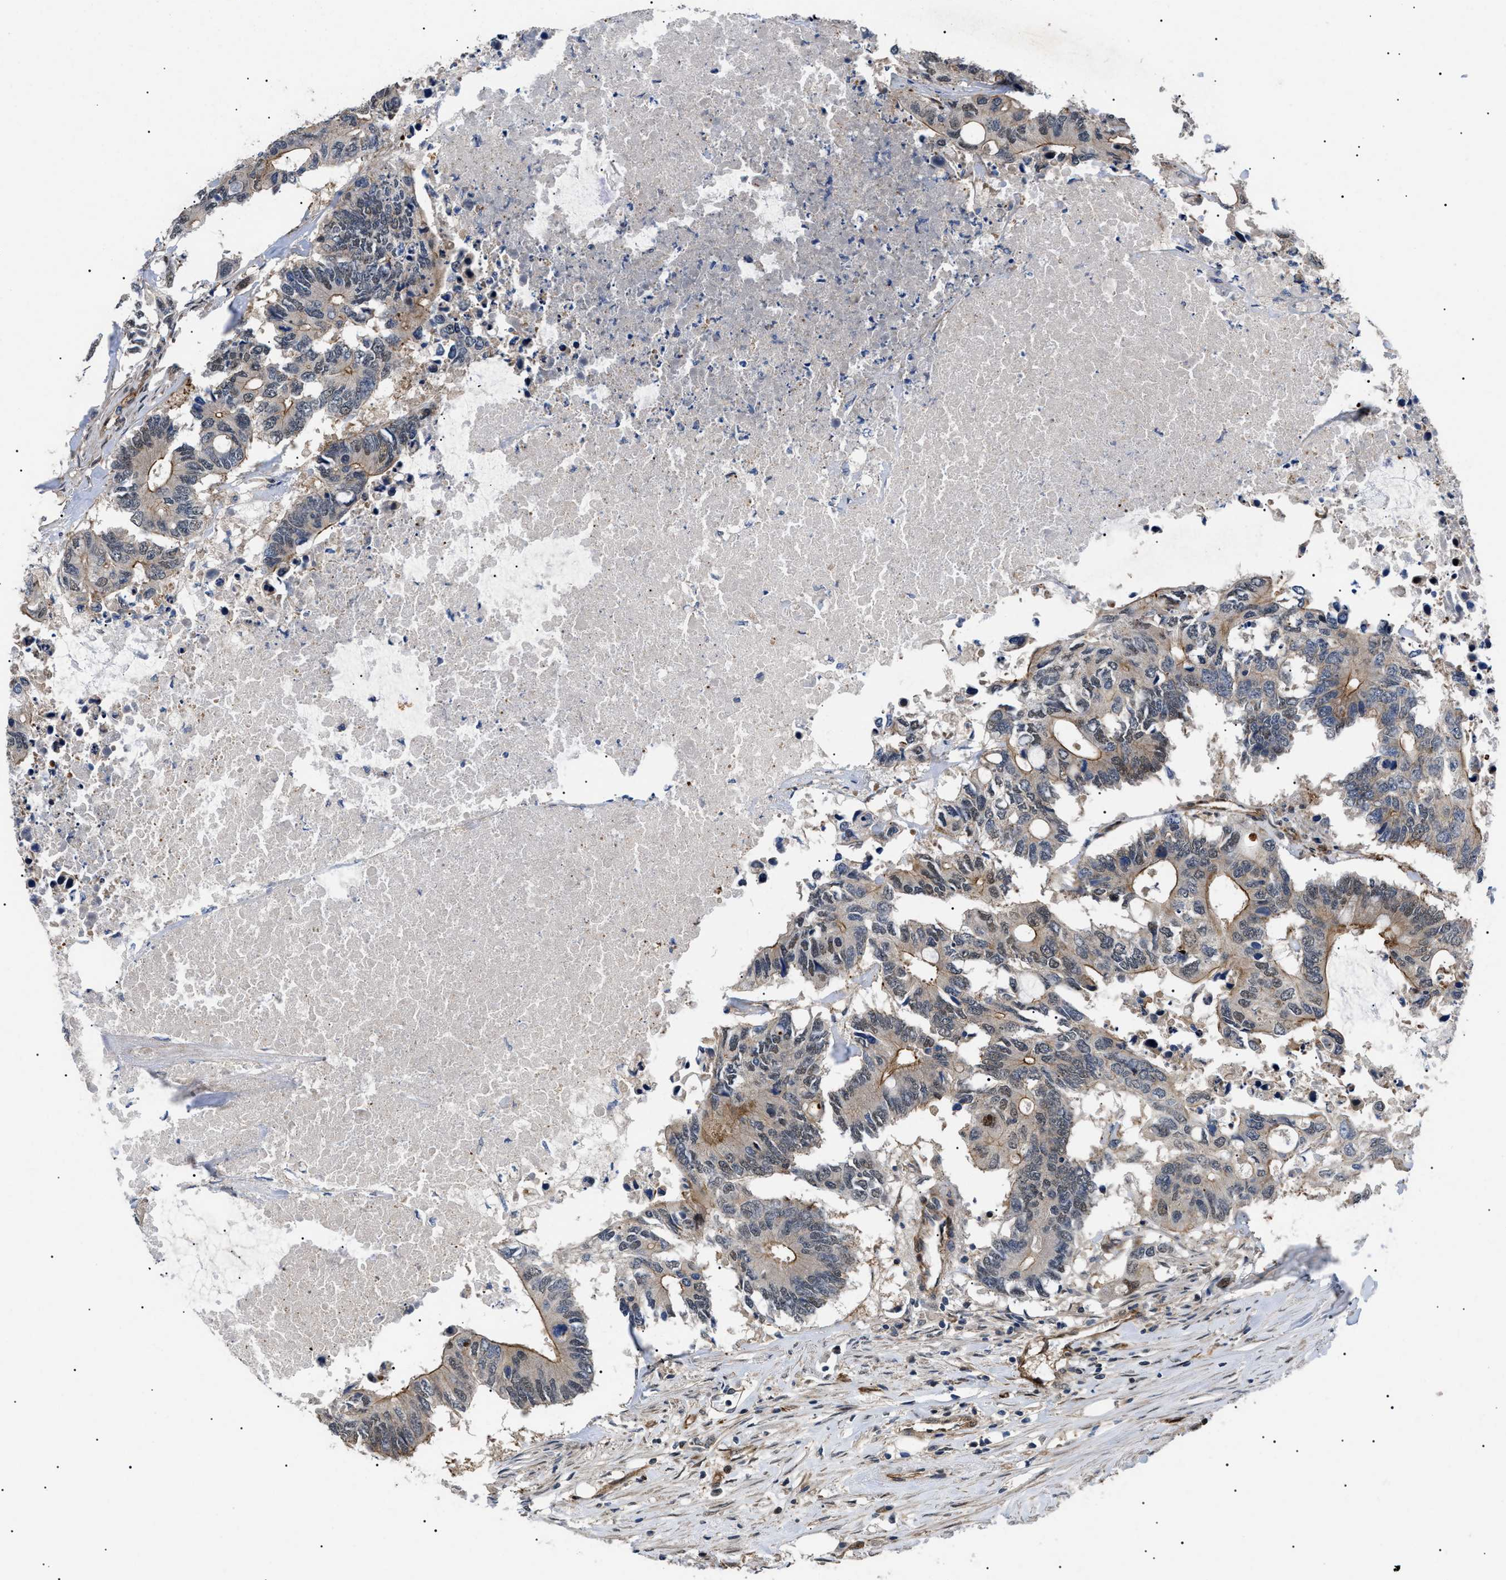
{"staining": {"intensity": "weak", "quantity": "25%-75%", "location": "cytoplasmic/membranous,nuclear"}, "tissue": "colorectal cancer", "cell_type": "Tumor cells", "image_type": "cancer", "snomed": [{"axis": "morphology", "description": "Adenocarcinoma, NOS"}, {"axis": "topography", "description": "Colon"}], "caption": "Immunohistochemistry (IHC) photomicrograph of colorectal cancer stained for a protein (brown), which shows low levels of weak cytoplasmic/membranous and nuclear positivity in about 25%-75% of tumor cells.", "gene": "CRCP", "patient": {"sex": "male", "age": 71}}